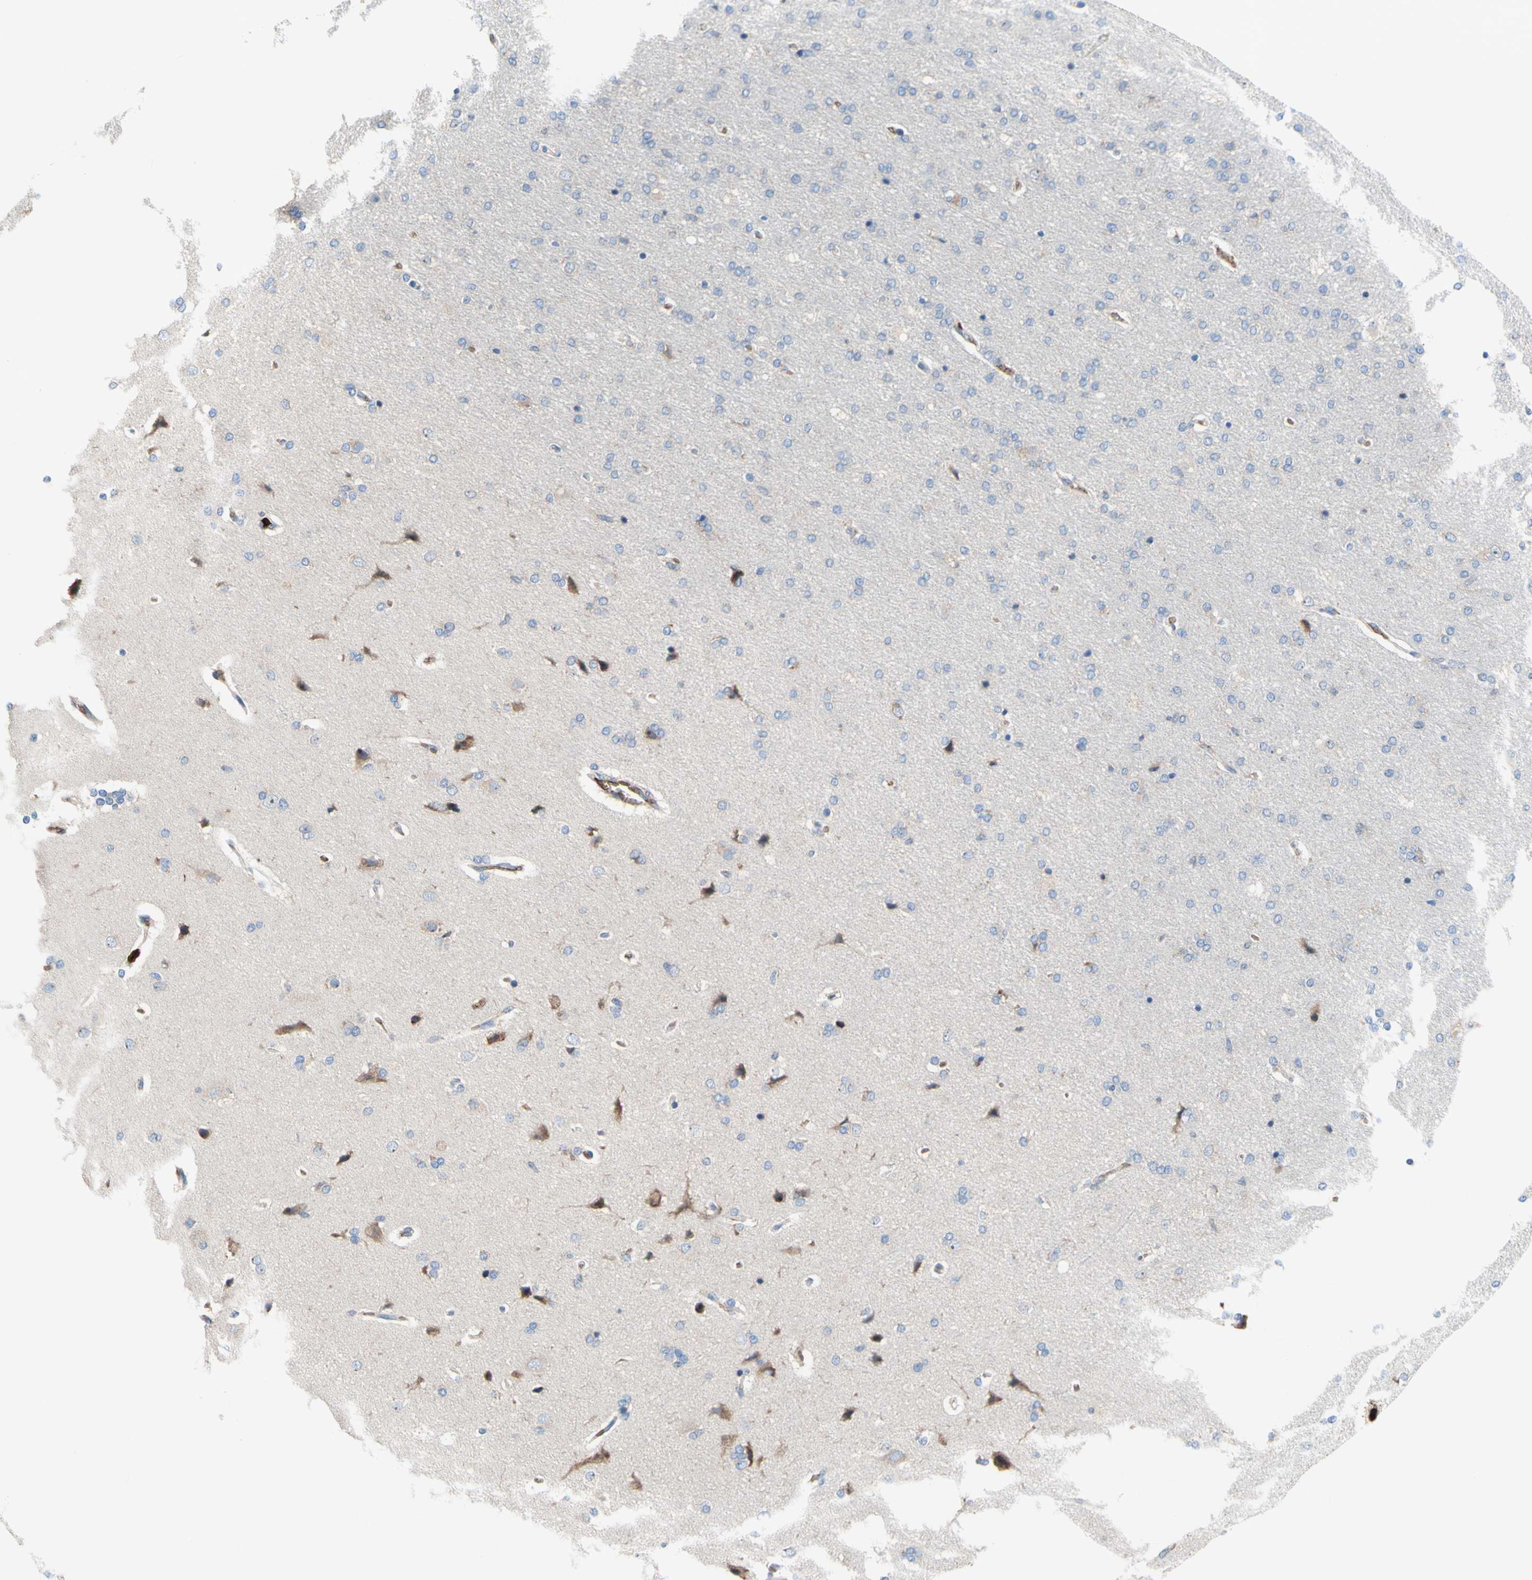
{"staining": {"intensity": "moderate", "quantity": "25%-75%", "location": "cytoplasmic/membranous,nuclear"}, "tissue": "cerebral cortex", "cell_type": "Endothelial cells", "image_type": "normal", "snomed": [{"axis": "morphology", "description": "Normal tissue, NOS"}, {"axis": "topography", "description": "Cerebral cortex"}], "caption": "The micrograph exhibits a brown stain indicating the presence of a protein in the cytoplasmic/membranous,nuclear of endothelial cells in cerebral cortex. The staining is performed using DAB brown chromogen to label protein expression. The nuclei are counter-stained blue using hematoxylin.", "gene": "USP9X", "patient": {"sex": "male", "age": 62}}